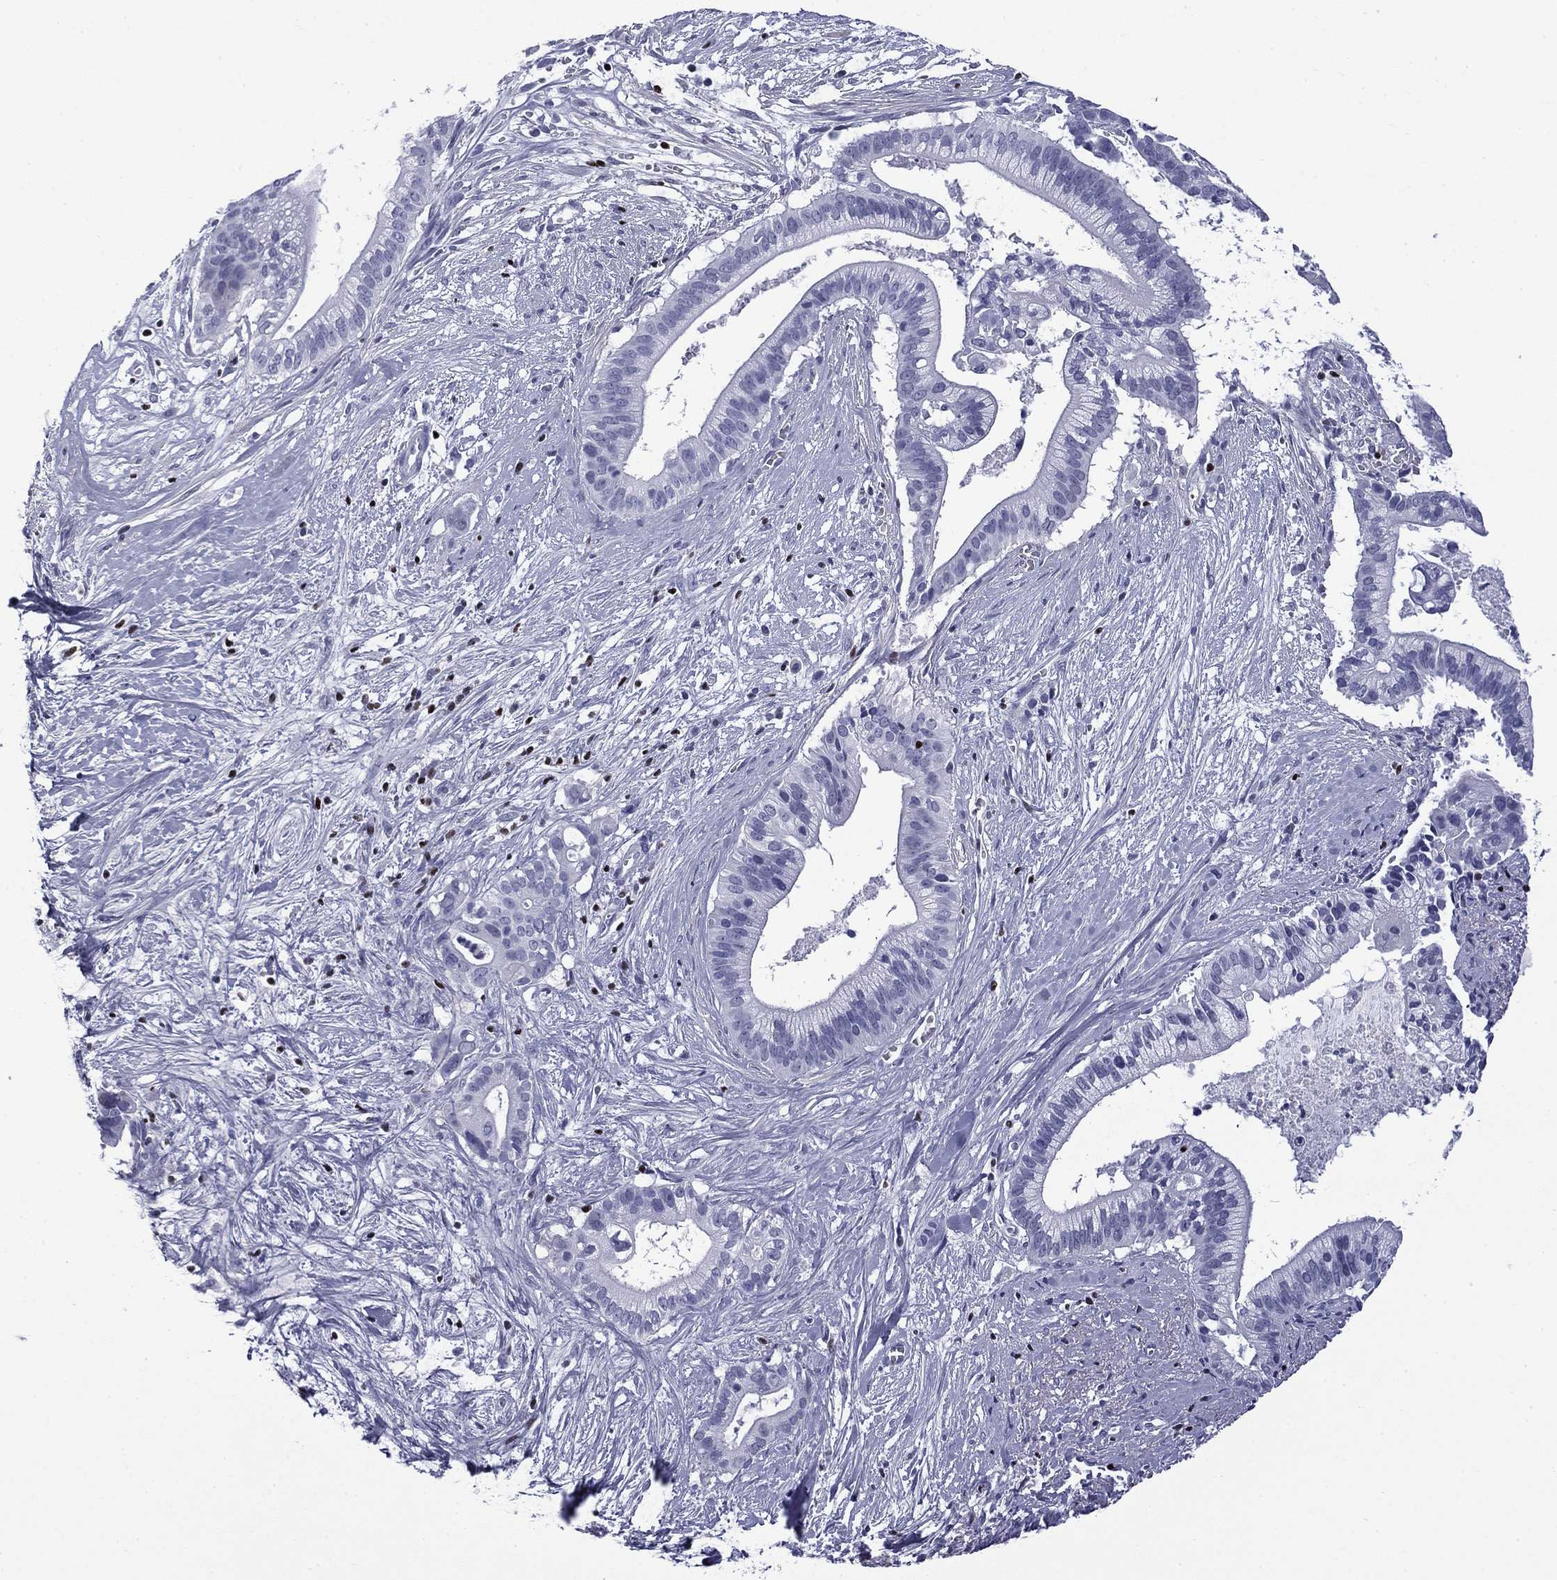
{"staining": {"intensity": "negative", "quantity": "none", "location": "none"}, "tissue": "pancreatic cancer", "cell_type": "Tumor cells", "image_type": "cancer", "snomed": [{"axis": "morphology", "description": "Adenocarcinoma, NOS"}, {"axis": "topography", "description": "Pancreas"}], "caption": "Tumor cells show no significant protein staining in pancreatic cancer (adenocarcinoma).", "gene": "IKZF3", "patient": {"sex": "male", "age": 61}}